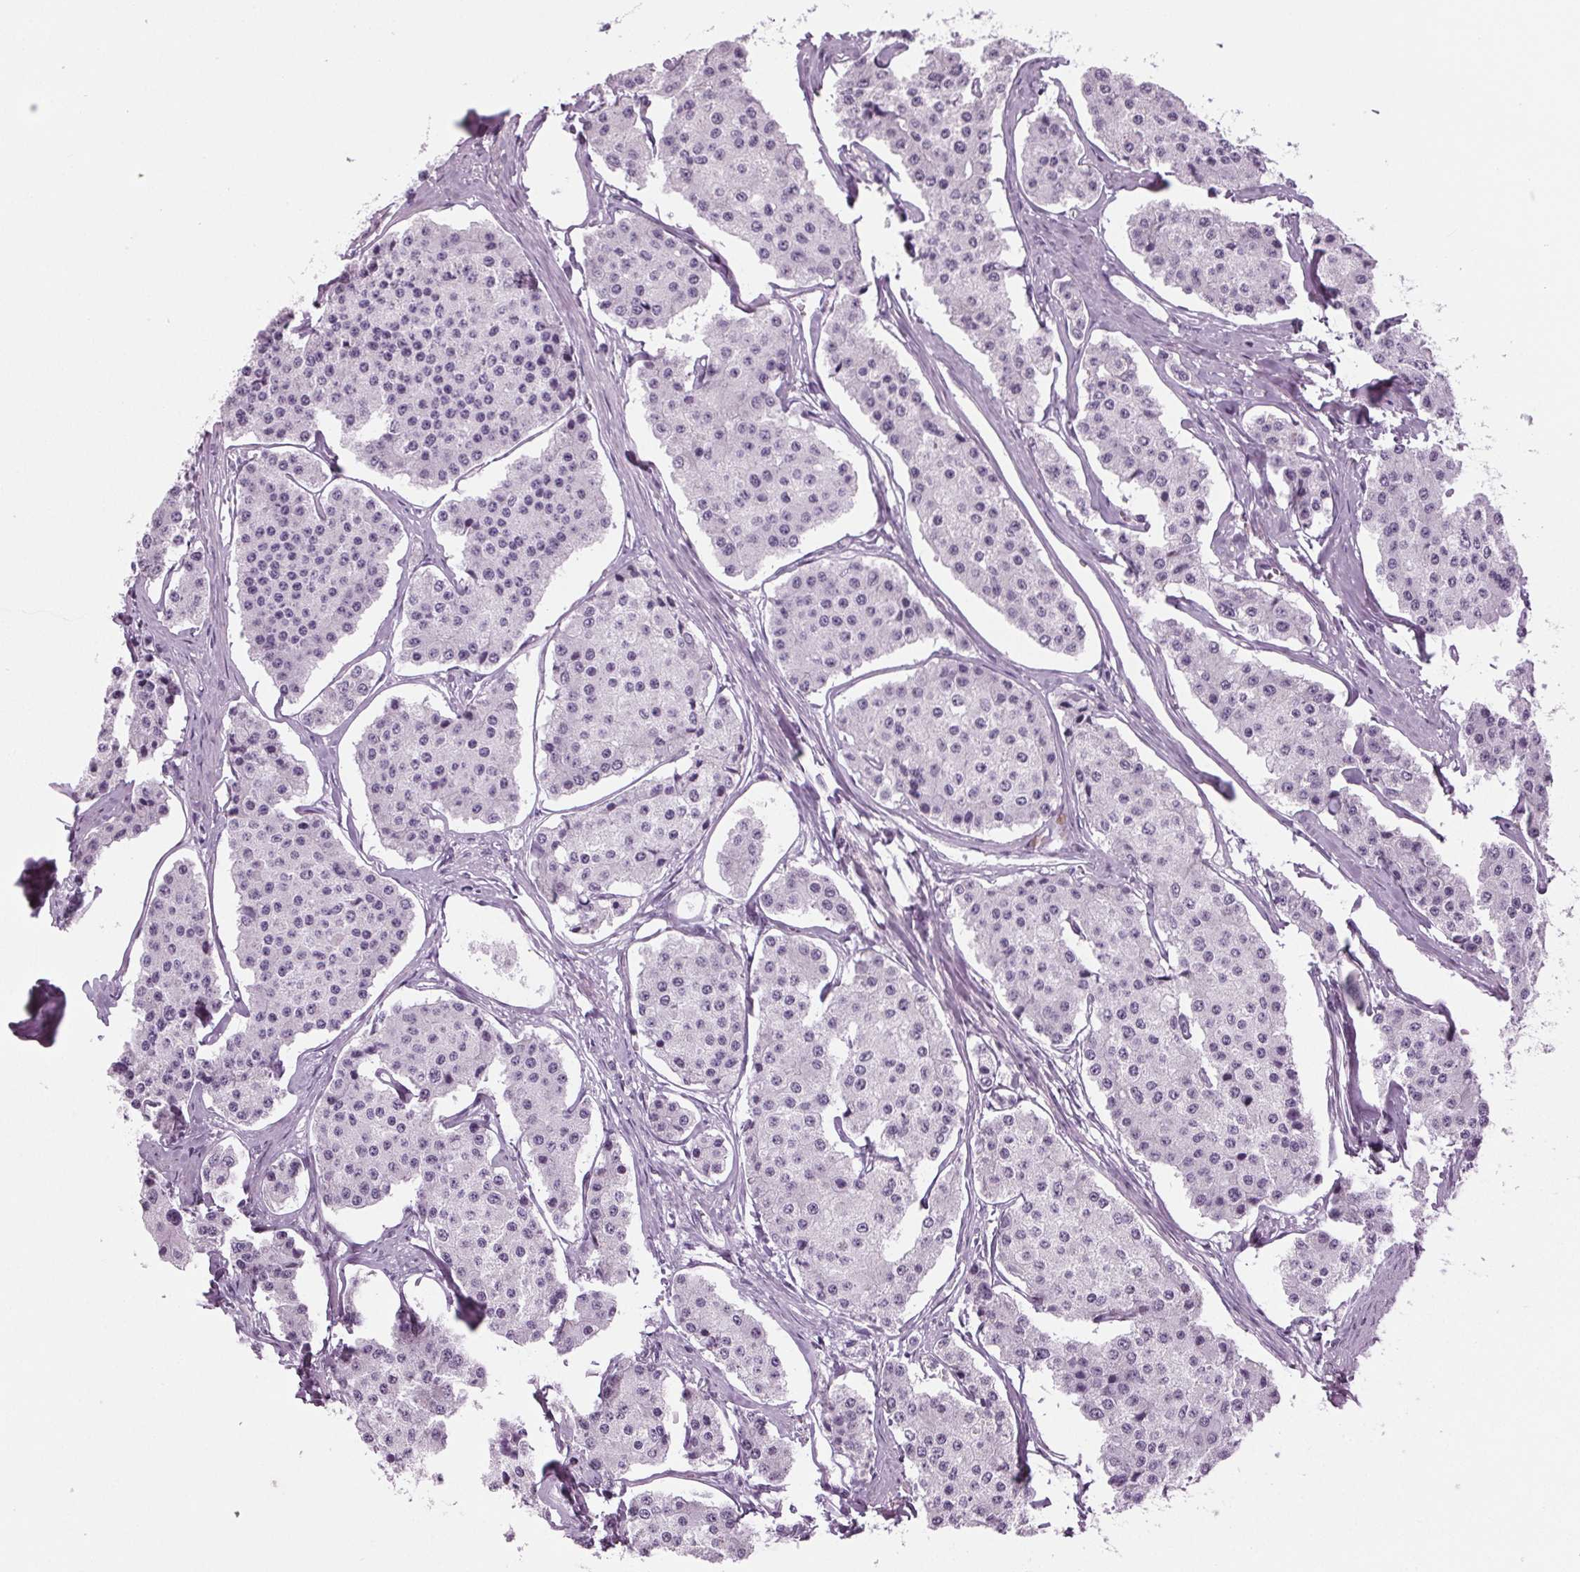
{"staining": {"intensity": "negative", "quantity": "none", "location": "none"}, "tissue": "carcinoid", "cell_type": "Tumor cells", "image_type": "cancer", "snomed": [{"axis": "morphology", "description": "Carcinoid, malignant, NOS"}, {"axis": "topography", "description": "Small intestine"}], "caption": "Immunohistochemistry of human carcinoid (malignant) shows no positivity in tumor cells. (DAB (3,3'-diaminobenzidine) immunohistochemistry (IHC) with hematoxylin counter stain).", "gene": "BHLHE22", "patient": {"sex": "female", "age": 65}}